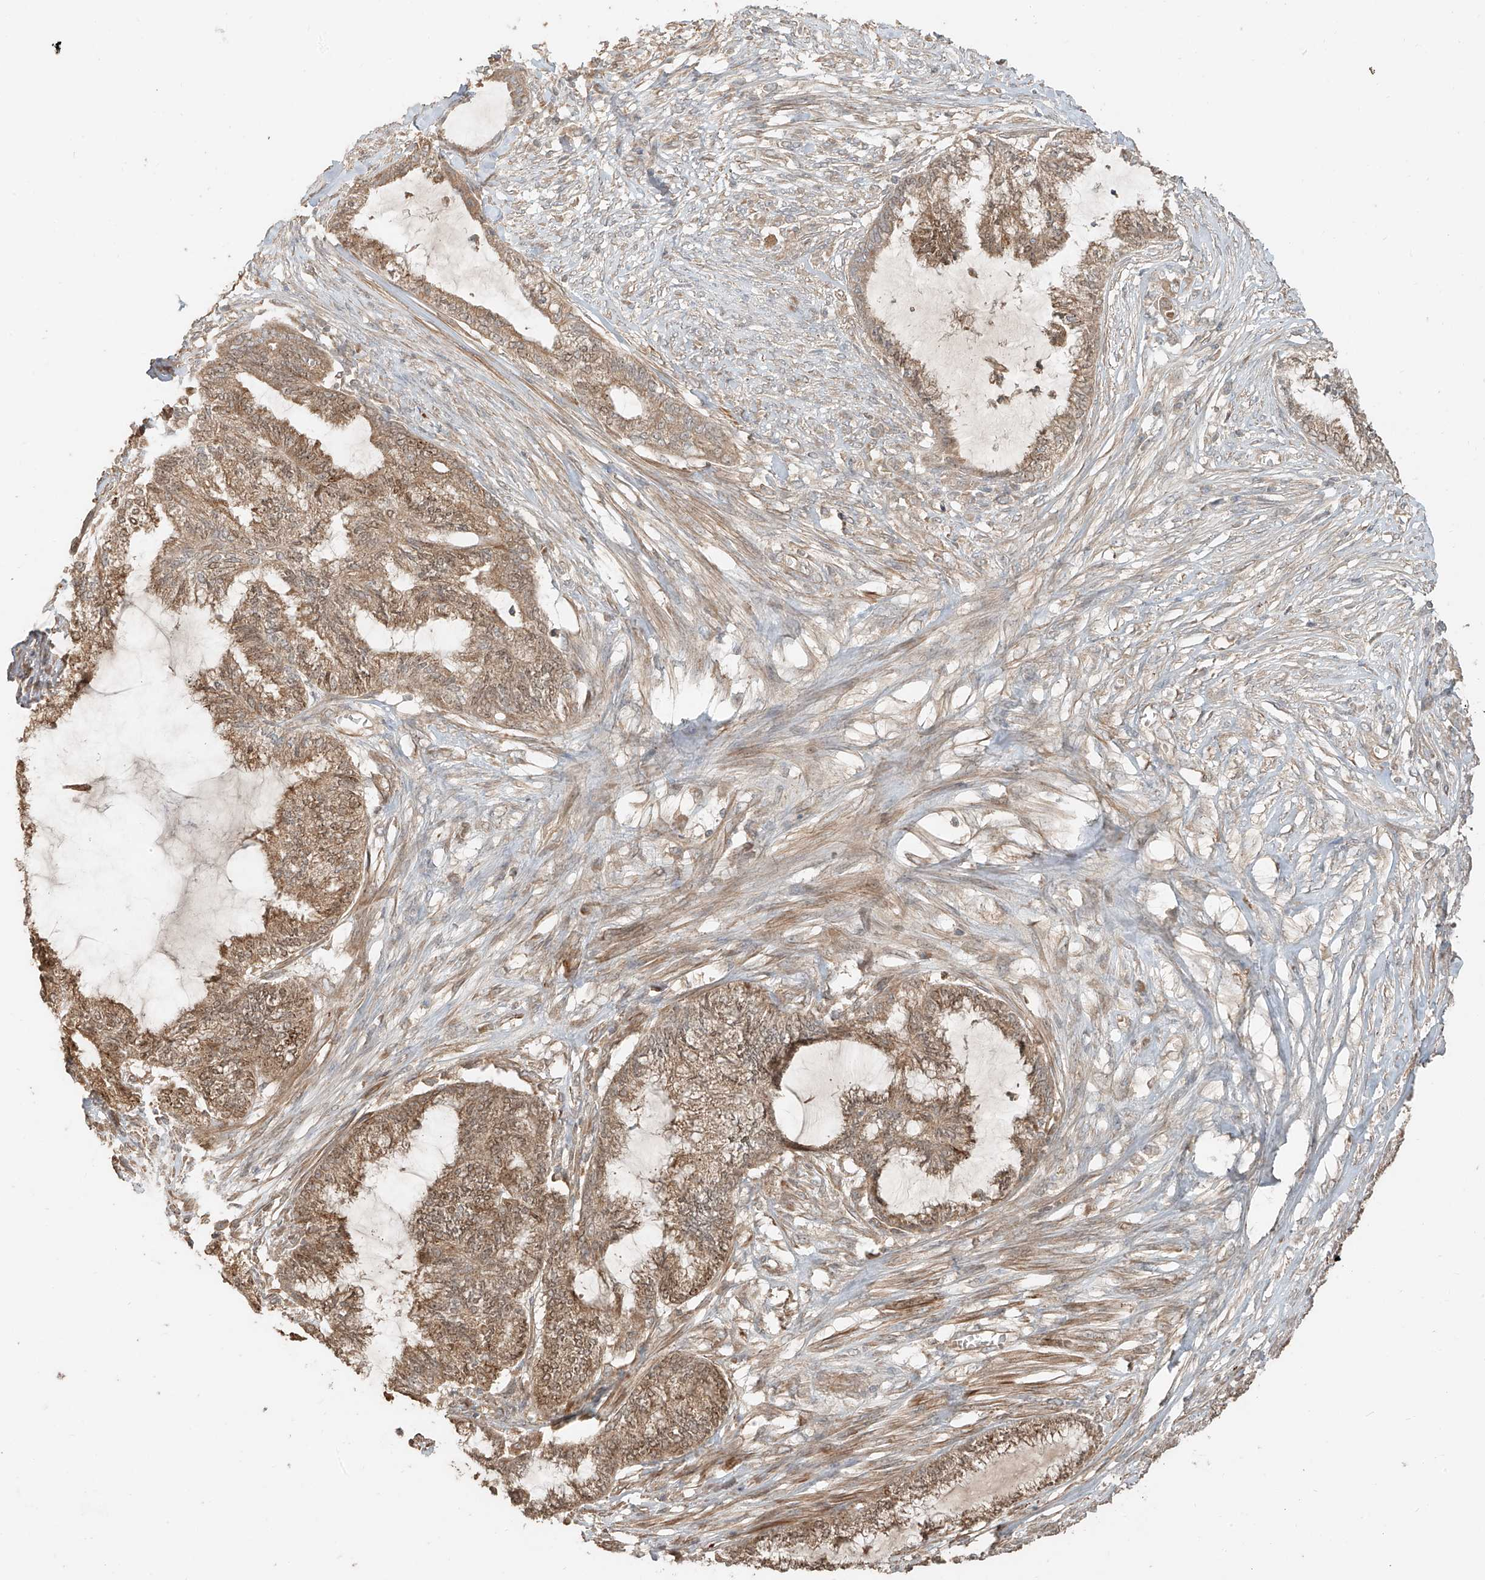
{"staining": {"intensity": "weak", "quantity": ">75%", "location": "cytoplasmic/membranous"}, "tissue": "endometrial cancer", "cell_type": "Tumor cells", "image_type": "cancer", "snomed": [{"axis": "morphology", "description": "Adenocarcinoma, NOS"}, {"axis": "topography", "description": "Endometrium"}], "caption": "Endometrial cancer (adenocarcinoma) tissue exhibits weak cytoplasmic/membranous staining in about >75% of tumor cells, visualized by immunohistochemistry.", "gene": "ANKZF1", "patient": {"sex": "female", "age": 86}}